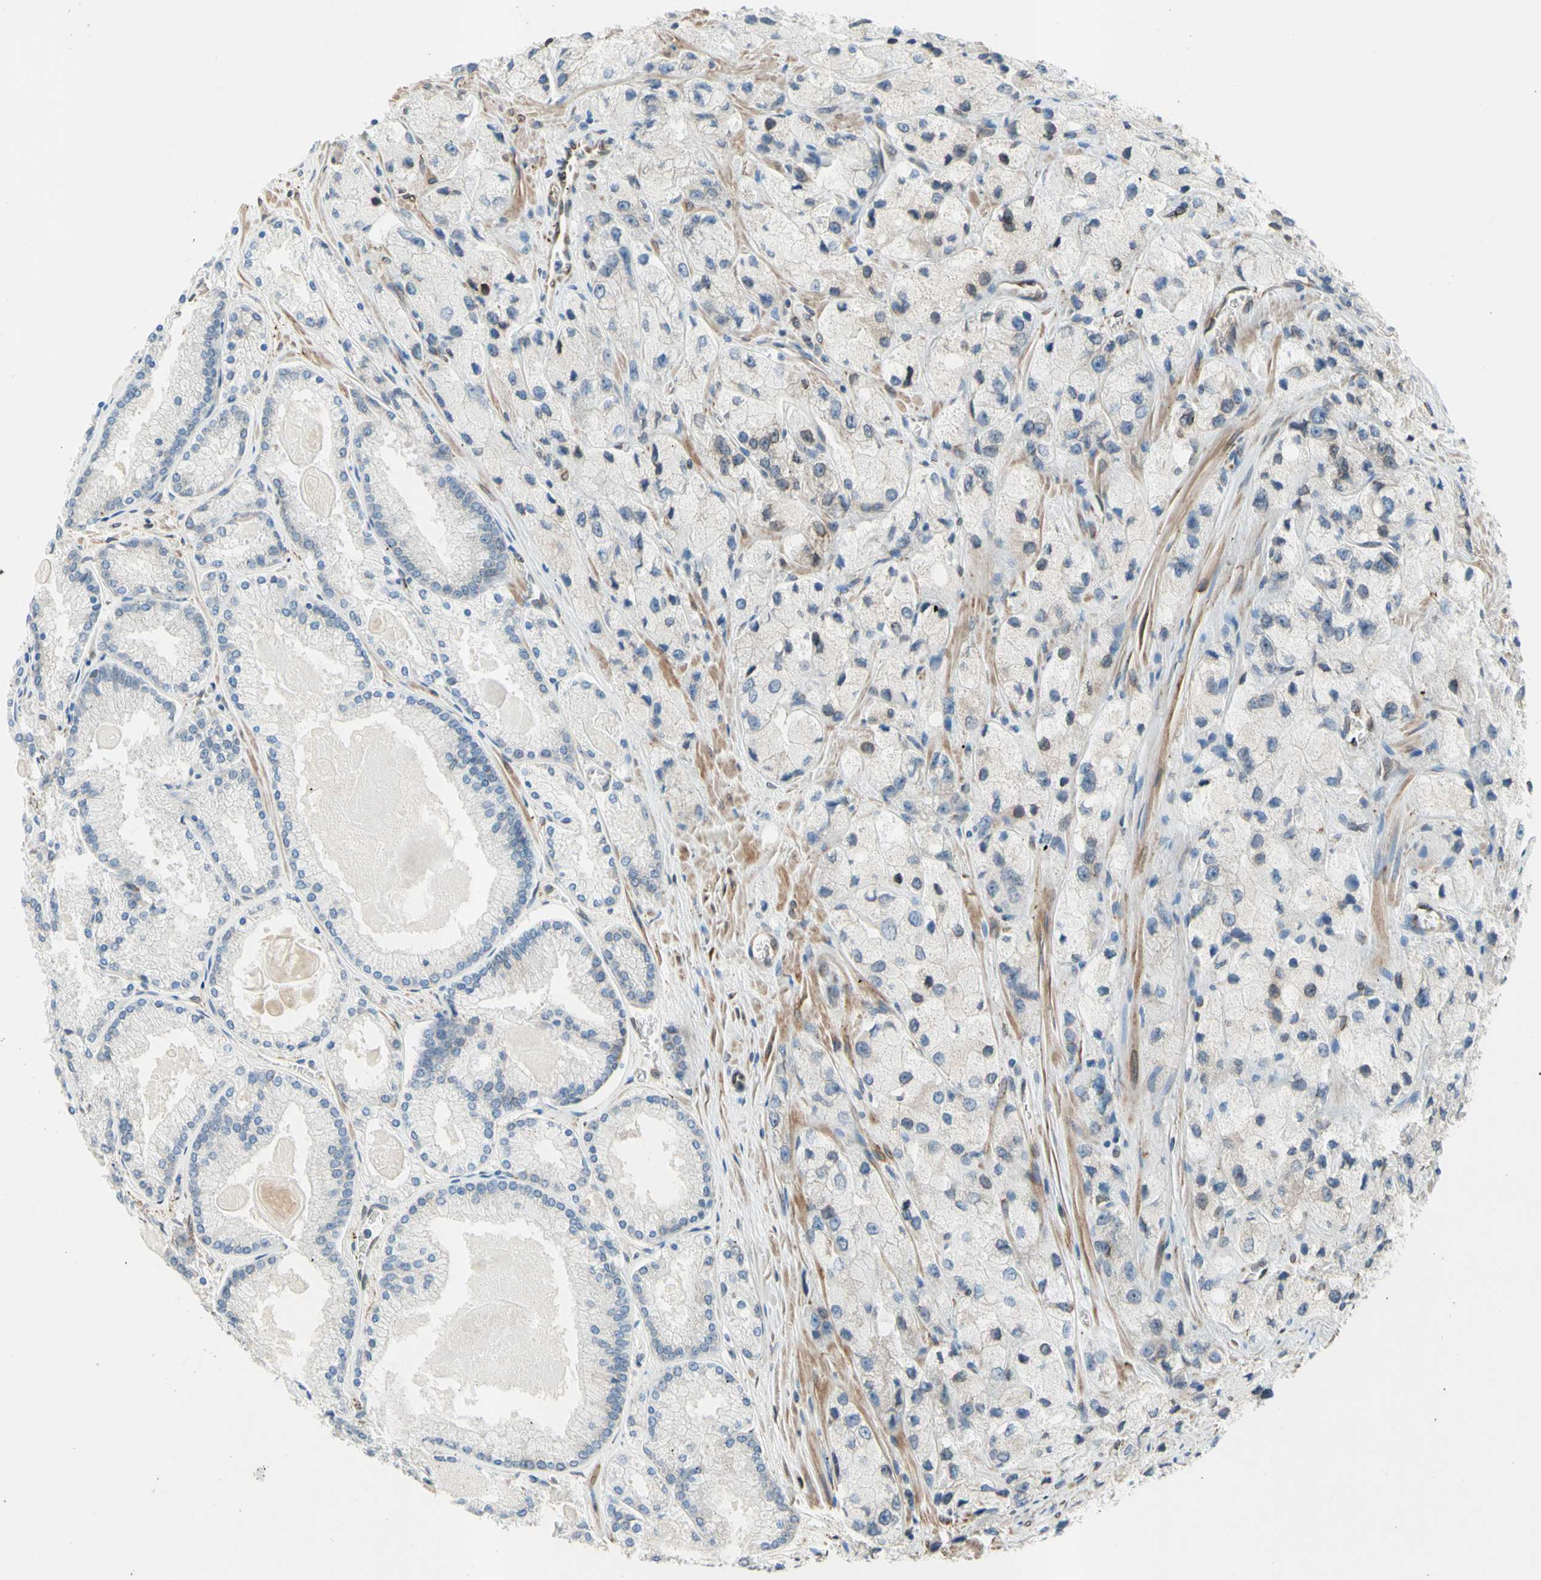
{"staining": {"intensity": "negative", "quantity": "none", "location": "none"}, "tissue": "prostate cancer", "cell_type": "Tumor cells", "image_type": "cancer", "snomed": [{"axis": "morphology", "description": "Adenocarcinoma, High grade"}, {"axis": "topography", "description": "Prostate"}], "caption": "Immunohistochemical staining of human prostate cancer (adenocarcinoma (high-grade)) displays no significant staining in tumor cells.", "gene": "TRAF2", "patient": {"sex": "male", "age": 58}}